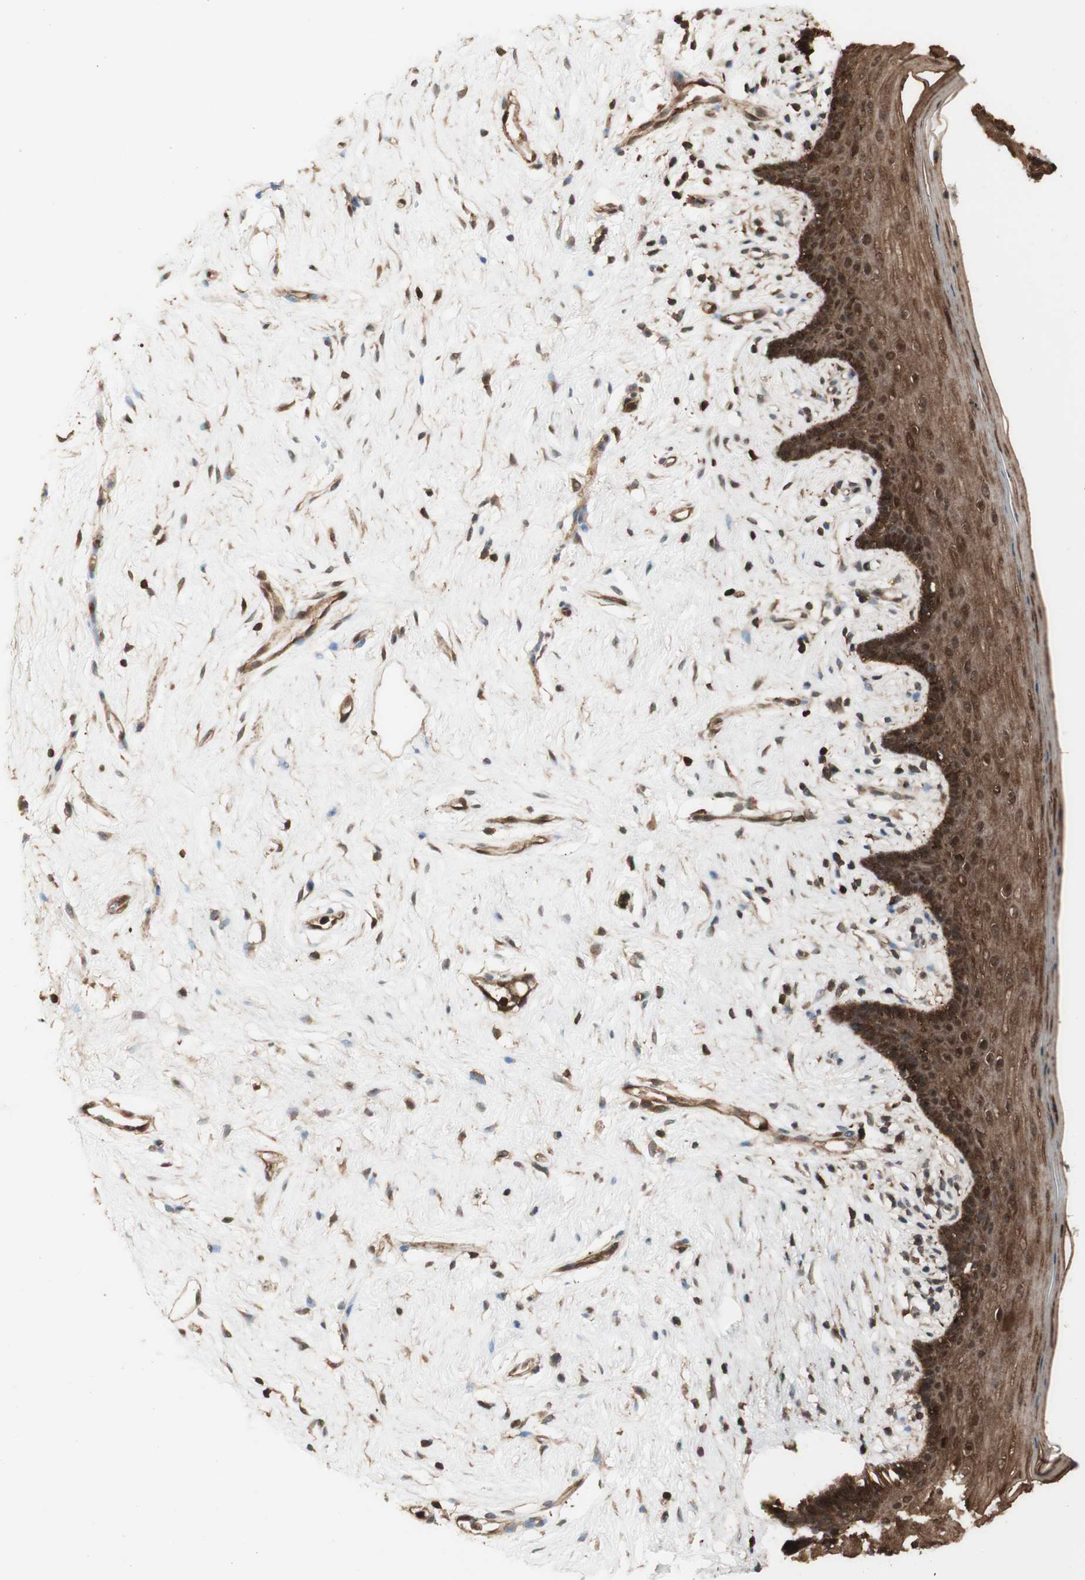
{"staining": {"intensity": "strong", "quantity": ">75%", "location": "cytoplasmic/membranous,nuclear"}, "tissue": "vagina", "cell_type": "Squamous epithelial cells", "image_type": "normal", "snomed": [{"axis": "morphology", "description": "Normal tissue, NOS"}, {"axis": "topography", "description": "Vagina"}], "caption": "Immunohistochemistry image of normal vagina: human vagina stained using immunohistochemistry displays high levels of strong protein expression localized specifically in the cytoplasmic/membranous,nuclear of squamous epithelial cells, appearing as a cytoplasmic/membranous,nuclear brown color.", "gene": "YWHAB", "patient": {"sex": "female", "age": 44}}